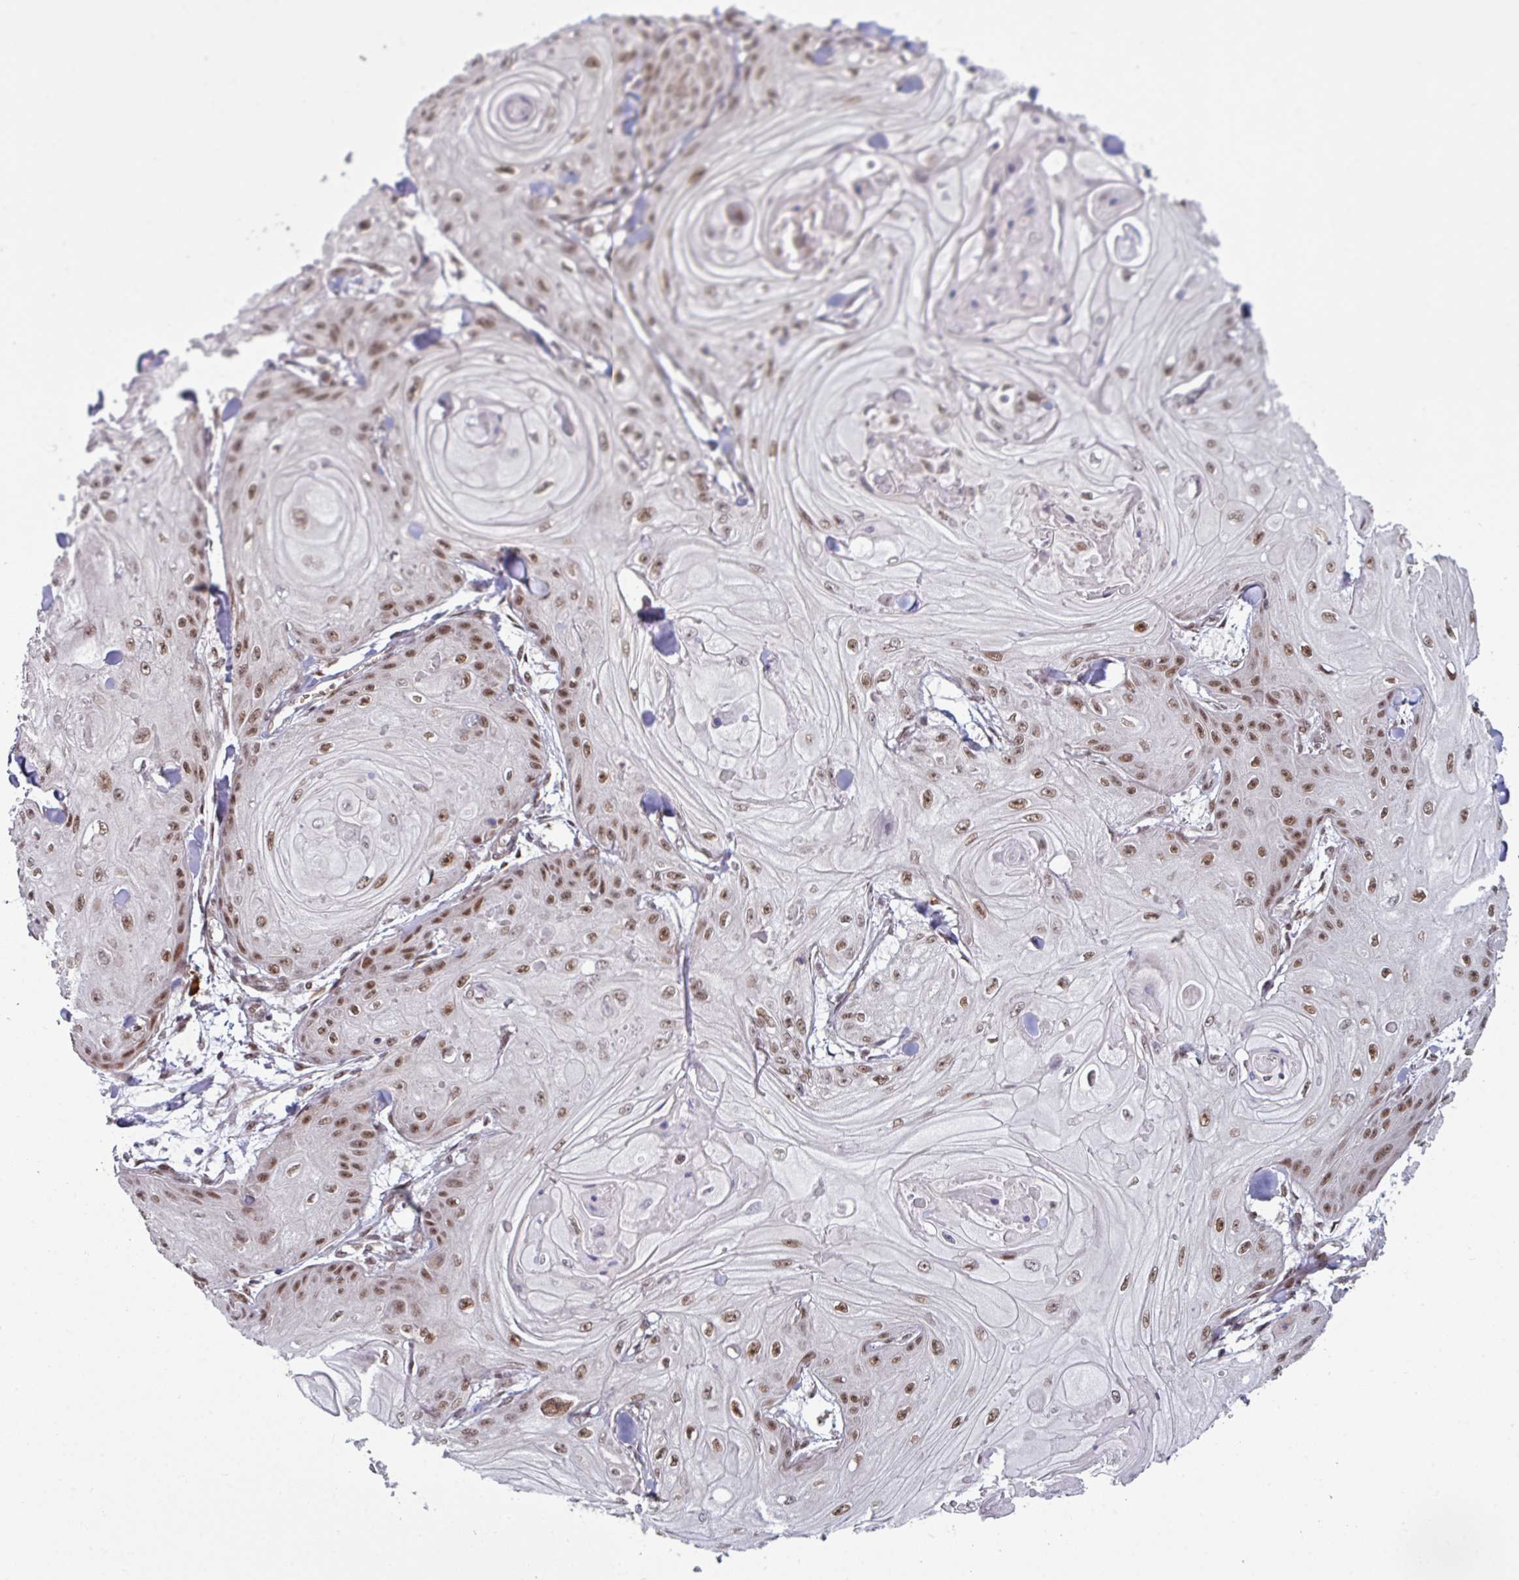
{"staining": {"intensity": "moderate", "quantity": ">75%", "location": "nuclear"}, "tissue": "skin cancer", "cell_type": "Tumor cells", "image_type": "cancer", "snomed": [{"axis": "morphology", "description": "Squamous cell carcinoma, NOS"}, {"axis": "topography", "description": "Skin"}], "caption": "Skin squamous cell carcinoma stained with a brown dye displays moderate nuclear positive staining in about >75% of tumor cells.", "gene": "PHF23", "patient": {"sex": "male", "age": 74}}